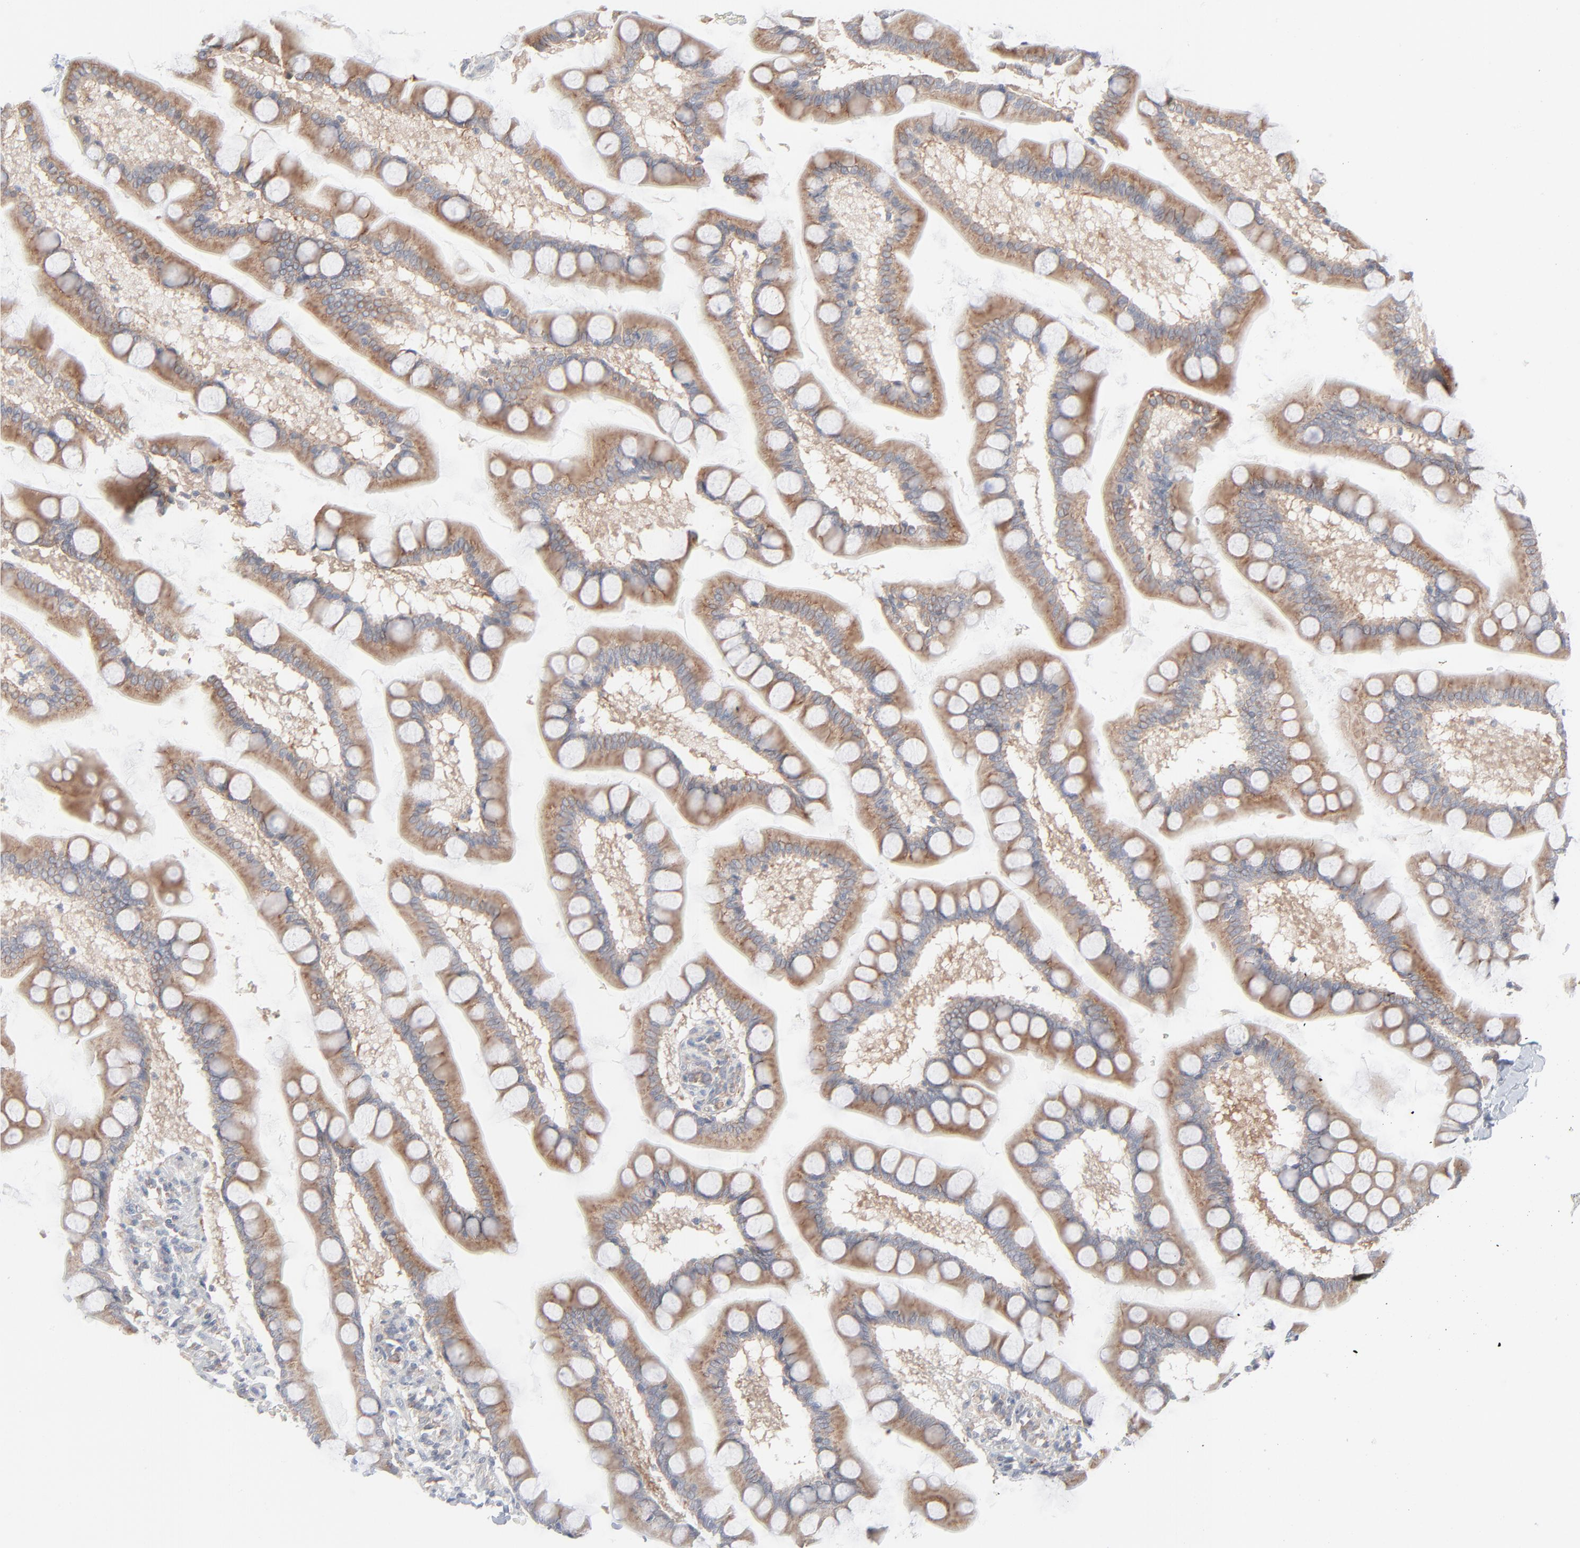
{"staining": {"intensity": "moderate", "quantity": ">75%", "location": "cytoplasmic/membranous"}, "tissue": "small intestine", "cell_type": "Glandular cells", "image_type": "normal", "snomed": [{"axis": "morphology", "description": "Normal tissue, NOS"}, {"axis": "topography", "description": "Small intestine"}], "caption": "IHC micrograph of unremarkable small intestine: human small intestine stained using IHC displays medium levels of moderate protein expression localized specifically in the cytoplasmic/membranous of glandular cells, appearing as a cytoplasmic/membranous brown color.", "gene": "KDSR", "patient": {"sex": "male", "age": 41}}